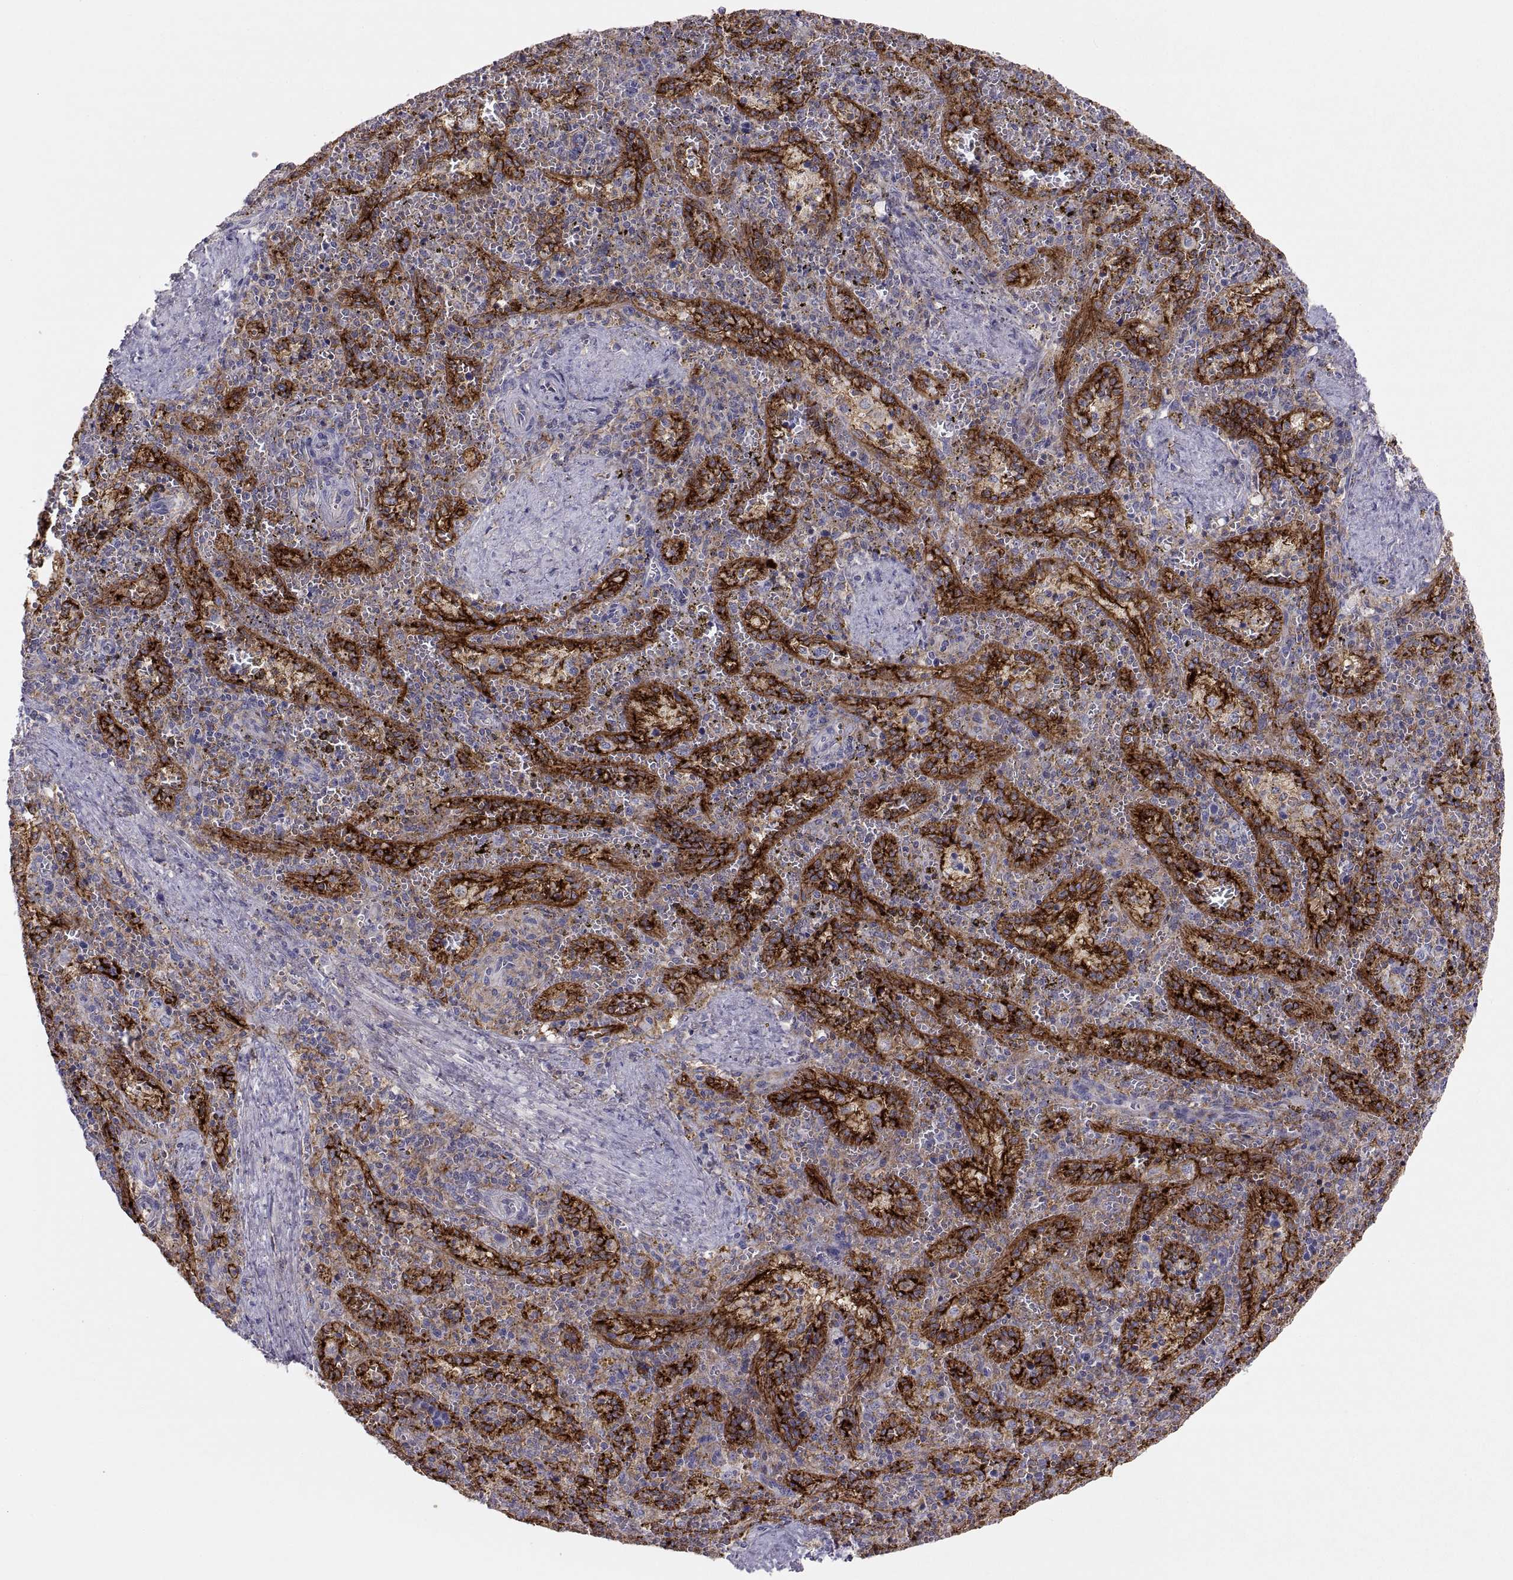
{"staining": {"intensity": "negative", "quantity": "none", "location": "none"}, "tissue": "spleen", "cell_type": "Cells in red pulp", "image_type": "normal", "snomed": [{"axis": "morphology", "description": "Normal tissue, NOS"}, {"axis": "topography", "description": "Spleen"}], "caption": "Immunohistochemistry micrograph of normal human spleen stained for a protein (brown), which demonstrates no staining in cells in red pulp.", "gene": "RALB", "patient": {"sex": "female", "age": 50}}